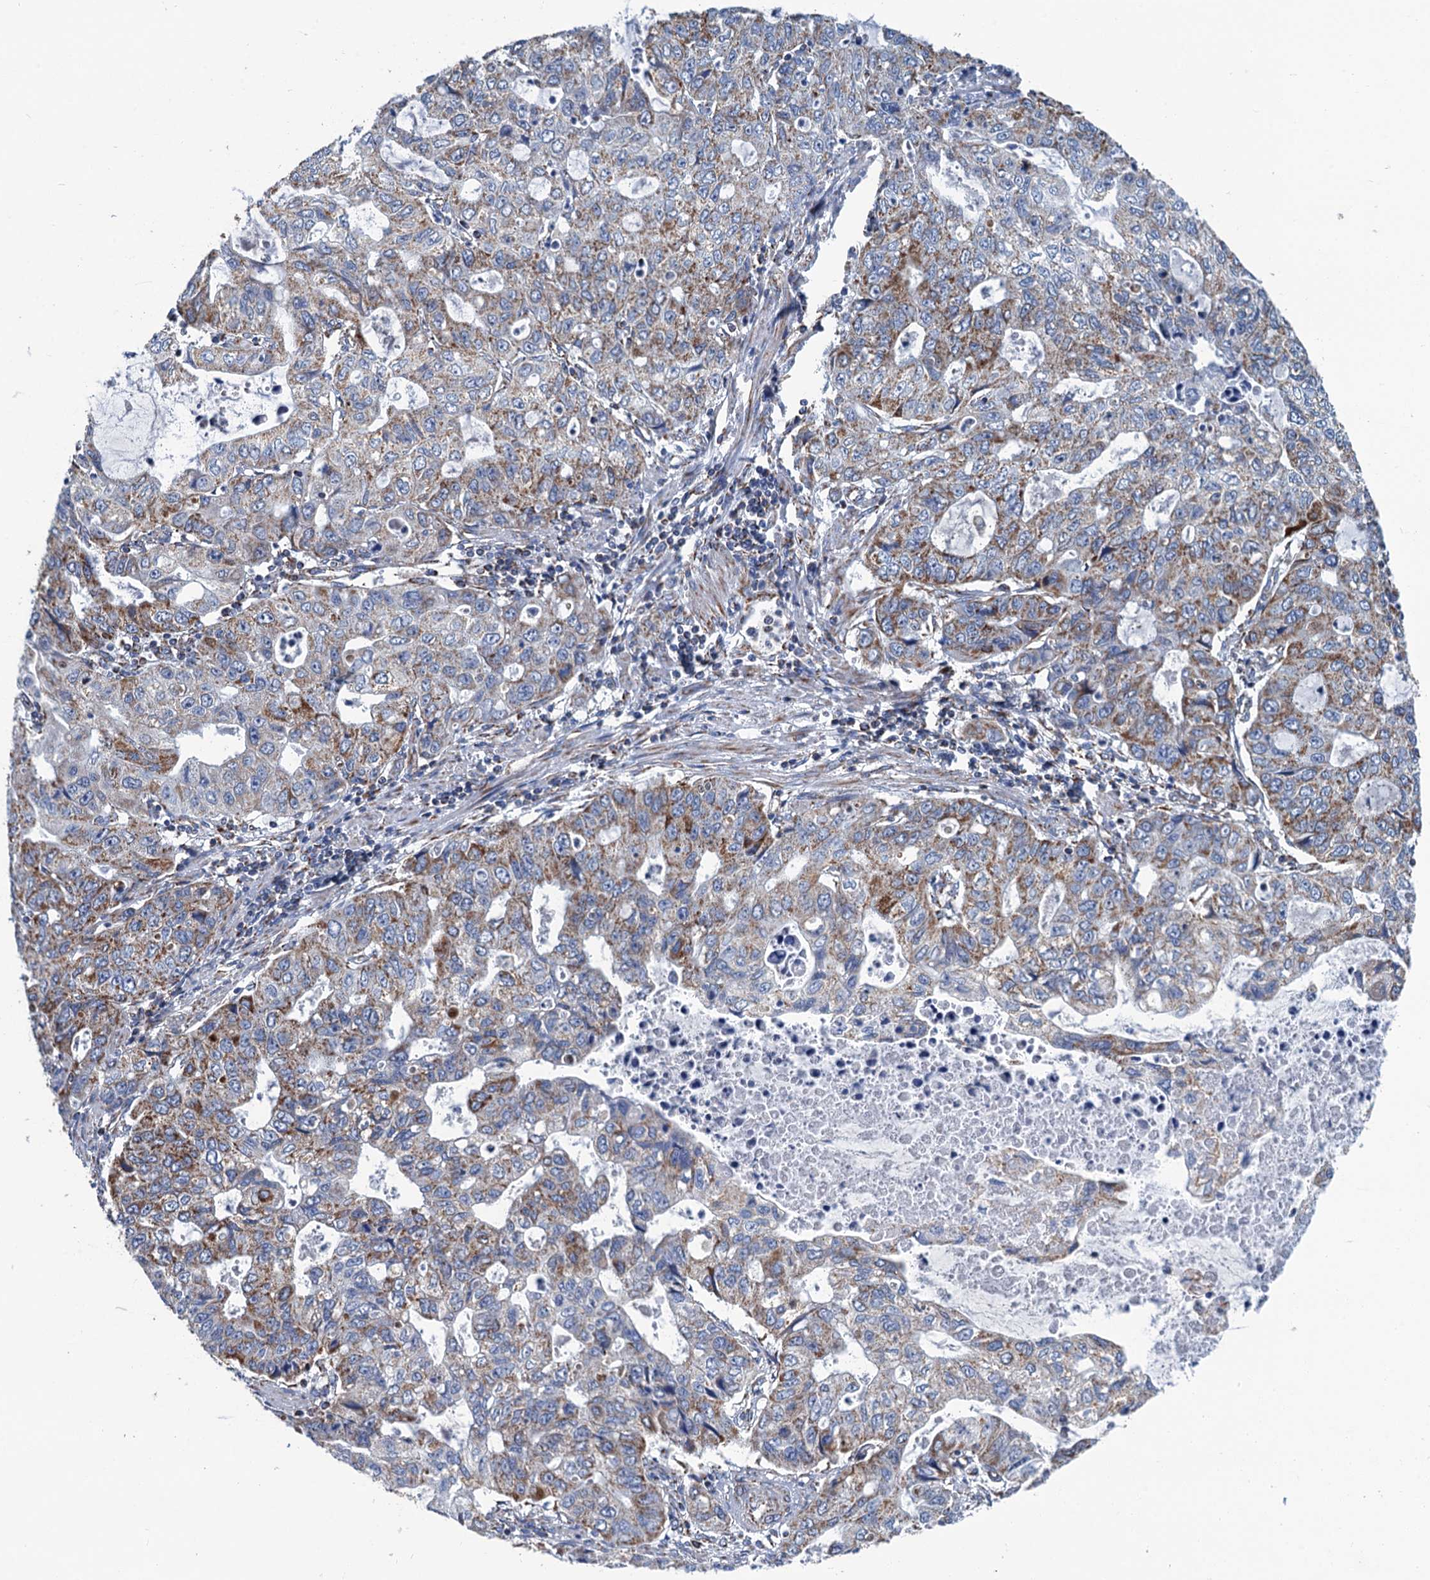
{"staining": {"intensity": "moderate", "quantity": "25%-75%", "location": "cytoplasmic/membranous"}, "tissue": "stomach cancer", "cell_type": "Tumor cells", "image_type": "cancer", "snomed": [{"axis": "morphology", "description": "Adenocarcinoma, NOS"}, {"axis": "topography", "description": "Stomach, lower"}], "caption": "Immunohistochemical staining of stomach cancer shows medium levels of moderate cytoplasmic/membranous expression in about 25%-75% of tumor cells.", "gene": "IVD", "patient": {"sex": "female", "age": 43}}